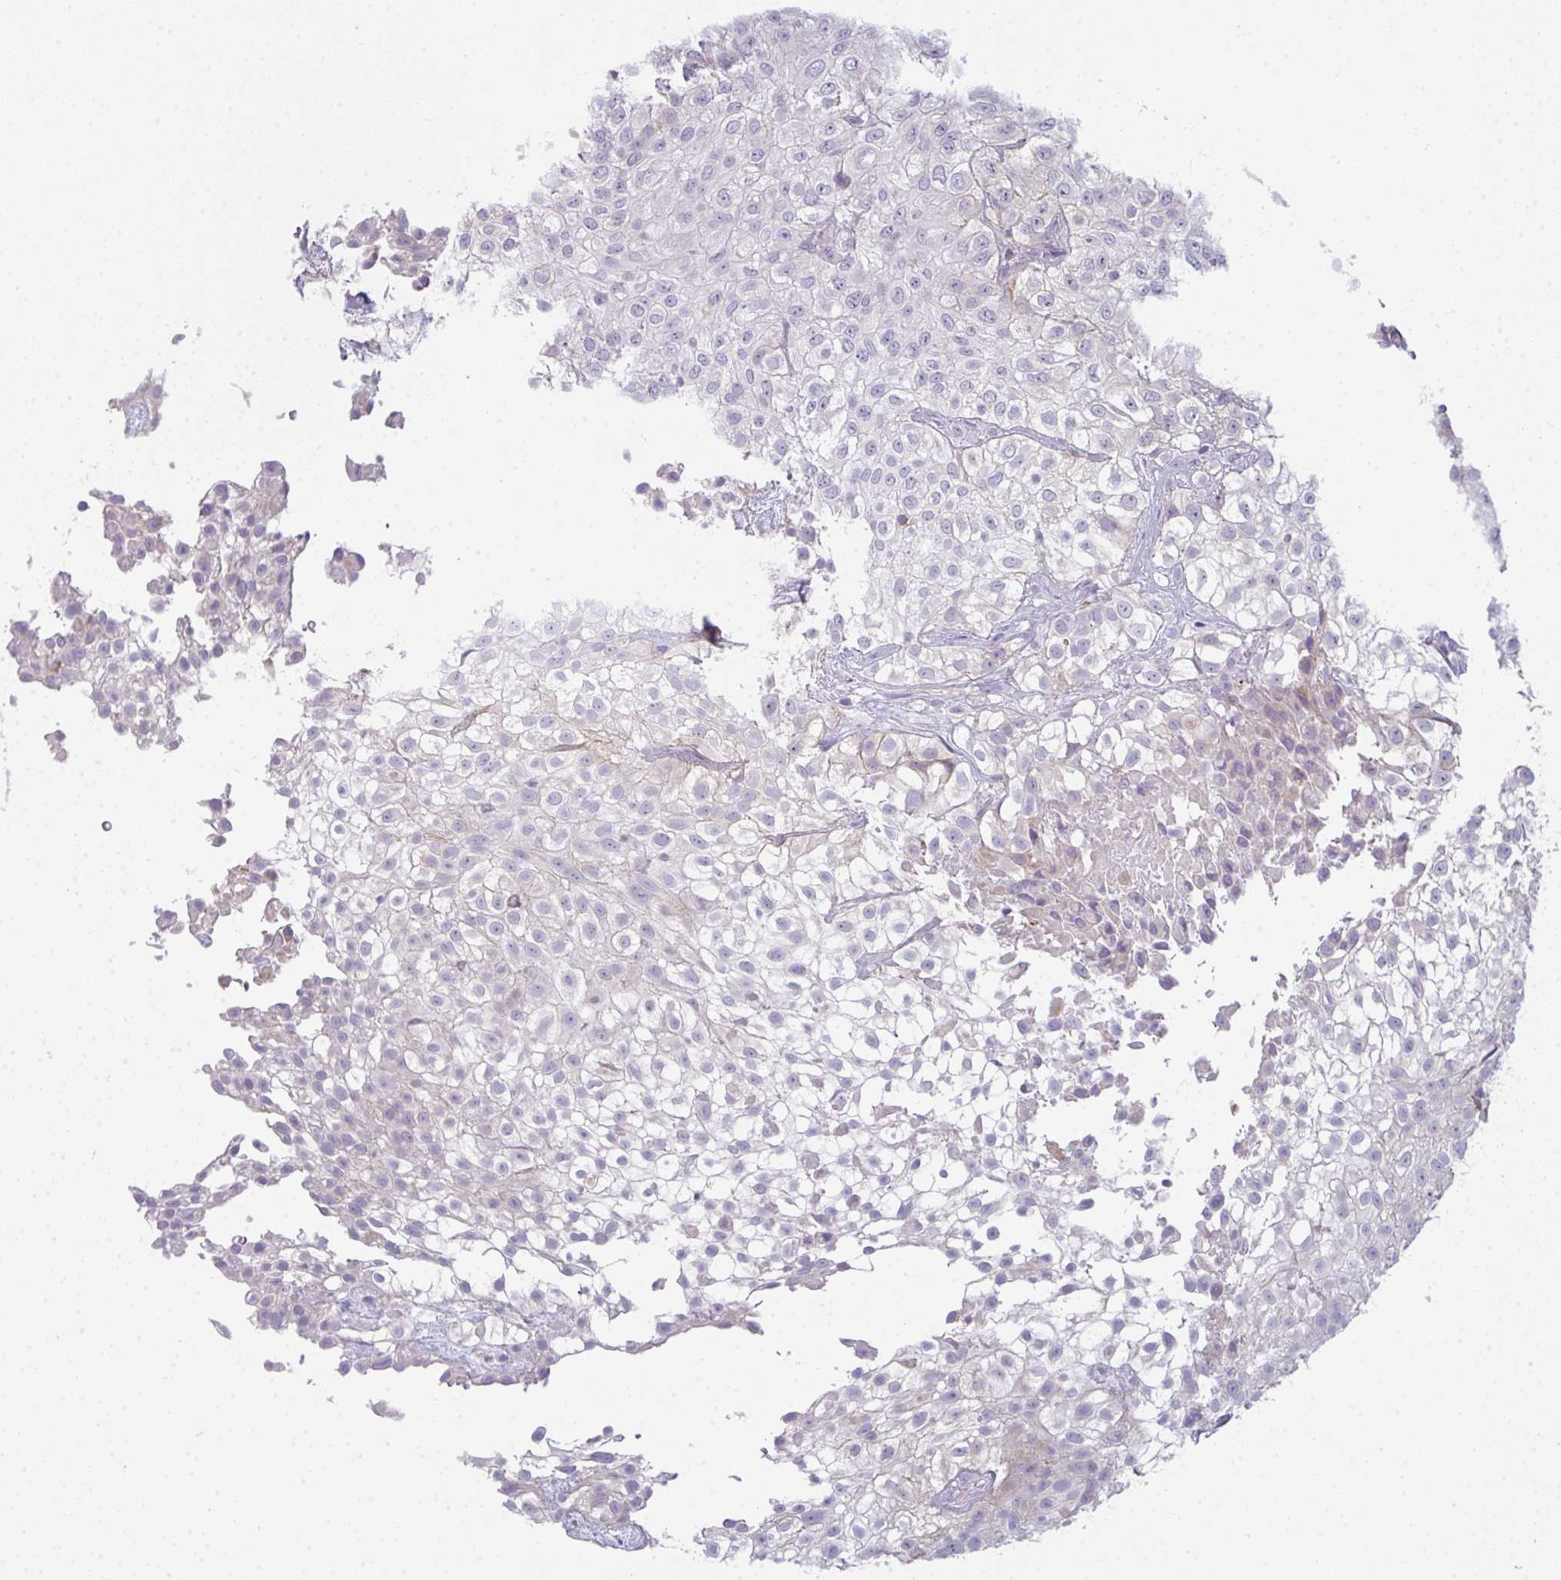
{"staining": {"intensity": "negative", "quantity": "none", "location": "none"}, "tissue": "urothelial cancer", "cell_type": "Tumor cells", "image_type": "cancer", "snomed": [{"axis": "morphology", "description": "Urothelial carcinoma, High grade"}, {"axis": "topography", "description": "Urinary bladder"}], "caption": "Histopathology image shows no protein positivity in tumor cells of urothelial cancer tissue. (DAB (3,3'-diaminobenzidine) immunohistochemistry (IHC), high magnification).", "gene": "CD80", "patient": {"sex": "male", "age": 56}}